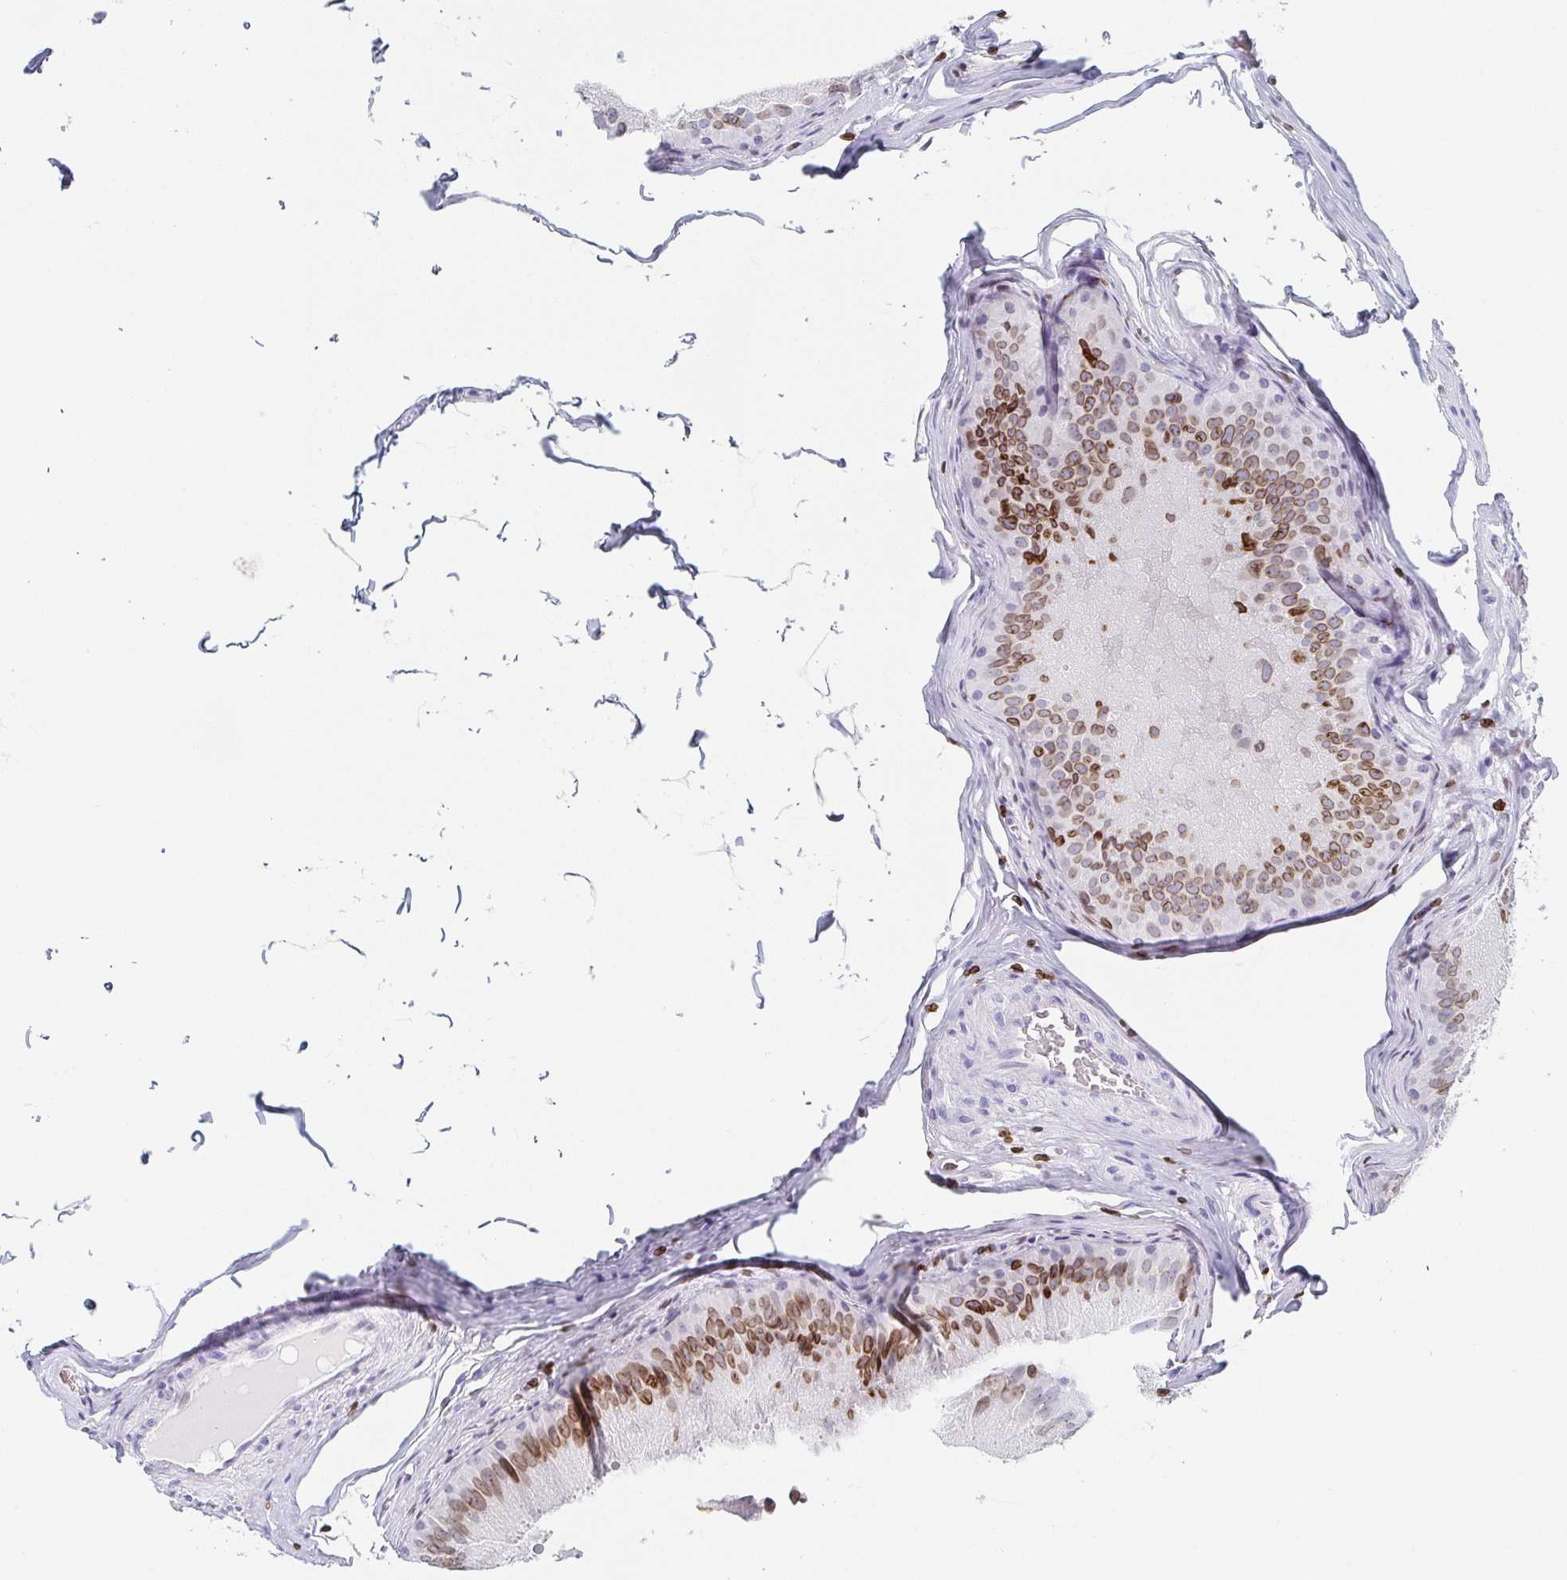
{"staining": {"intensity": "moderate", "quantity": ">75%", "location": "cytoplasmic/membranous,nuclear"}, "tissue": "epididymis", "cell_type": "Glandular cells", "image_type": "normal", "snomed": [{"axis": "morphology", "description": "Normal tissue, NOS"}, {"axis": "topography", "description": "Epididymis, spermatic cord, NOS"}], "caption": "This is a micrograph of immunohistochemistry (IHC) staining of benign epididymis, which shows moderate staining in the cytoplasmic/membranous,nuclear of glandular cells.", "gene": "BTBD7", "patient": {"sex": "male", "age": 39}}